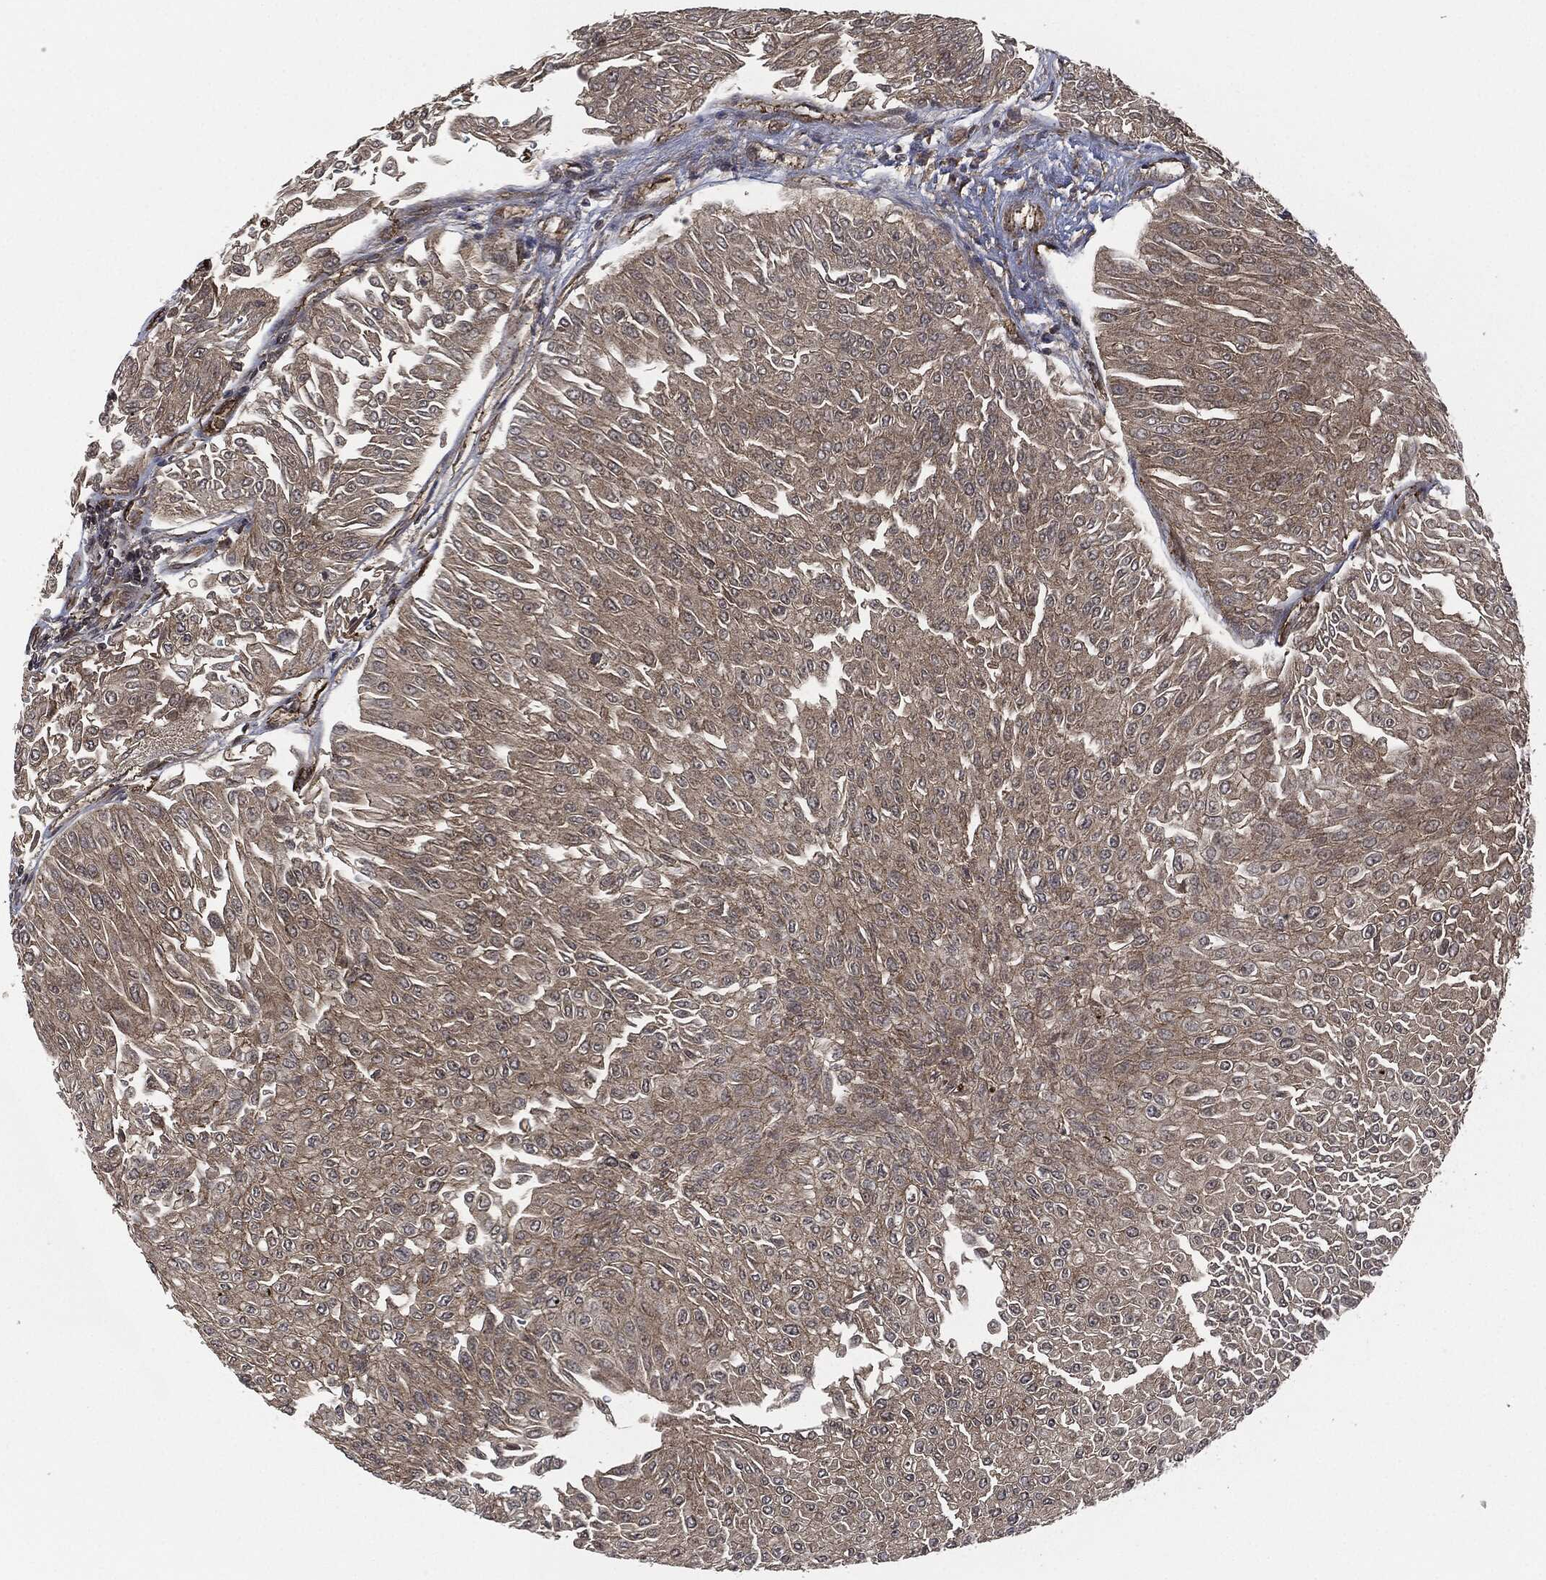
{"staining": {"intensity": "negative", "quantity": "none", "location": "none"}, "tissue": "urothelial cancer", "cell_type": "Tumor cells", "image_type": "cancer", "snomed": [{"axis": "morphology", "description": "Urothelial carcinoma, Low grade"}, {"axis": "topography", "description": "Urinary bladder"}], "caption": "Urothelial cancer was stained to show a protein in brown. There is no significant staining in tumor cells.", "gene": "HRAS", "patient": {"sex": "male", "age": 67}}